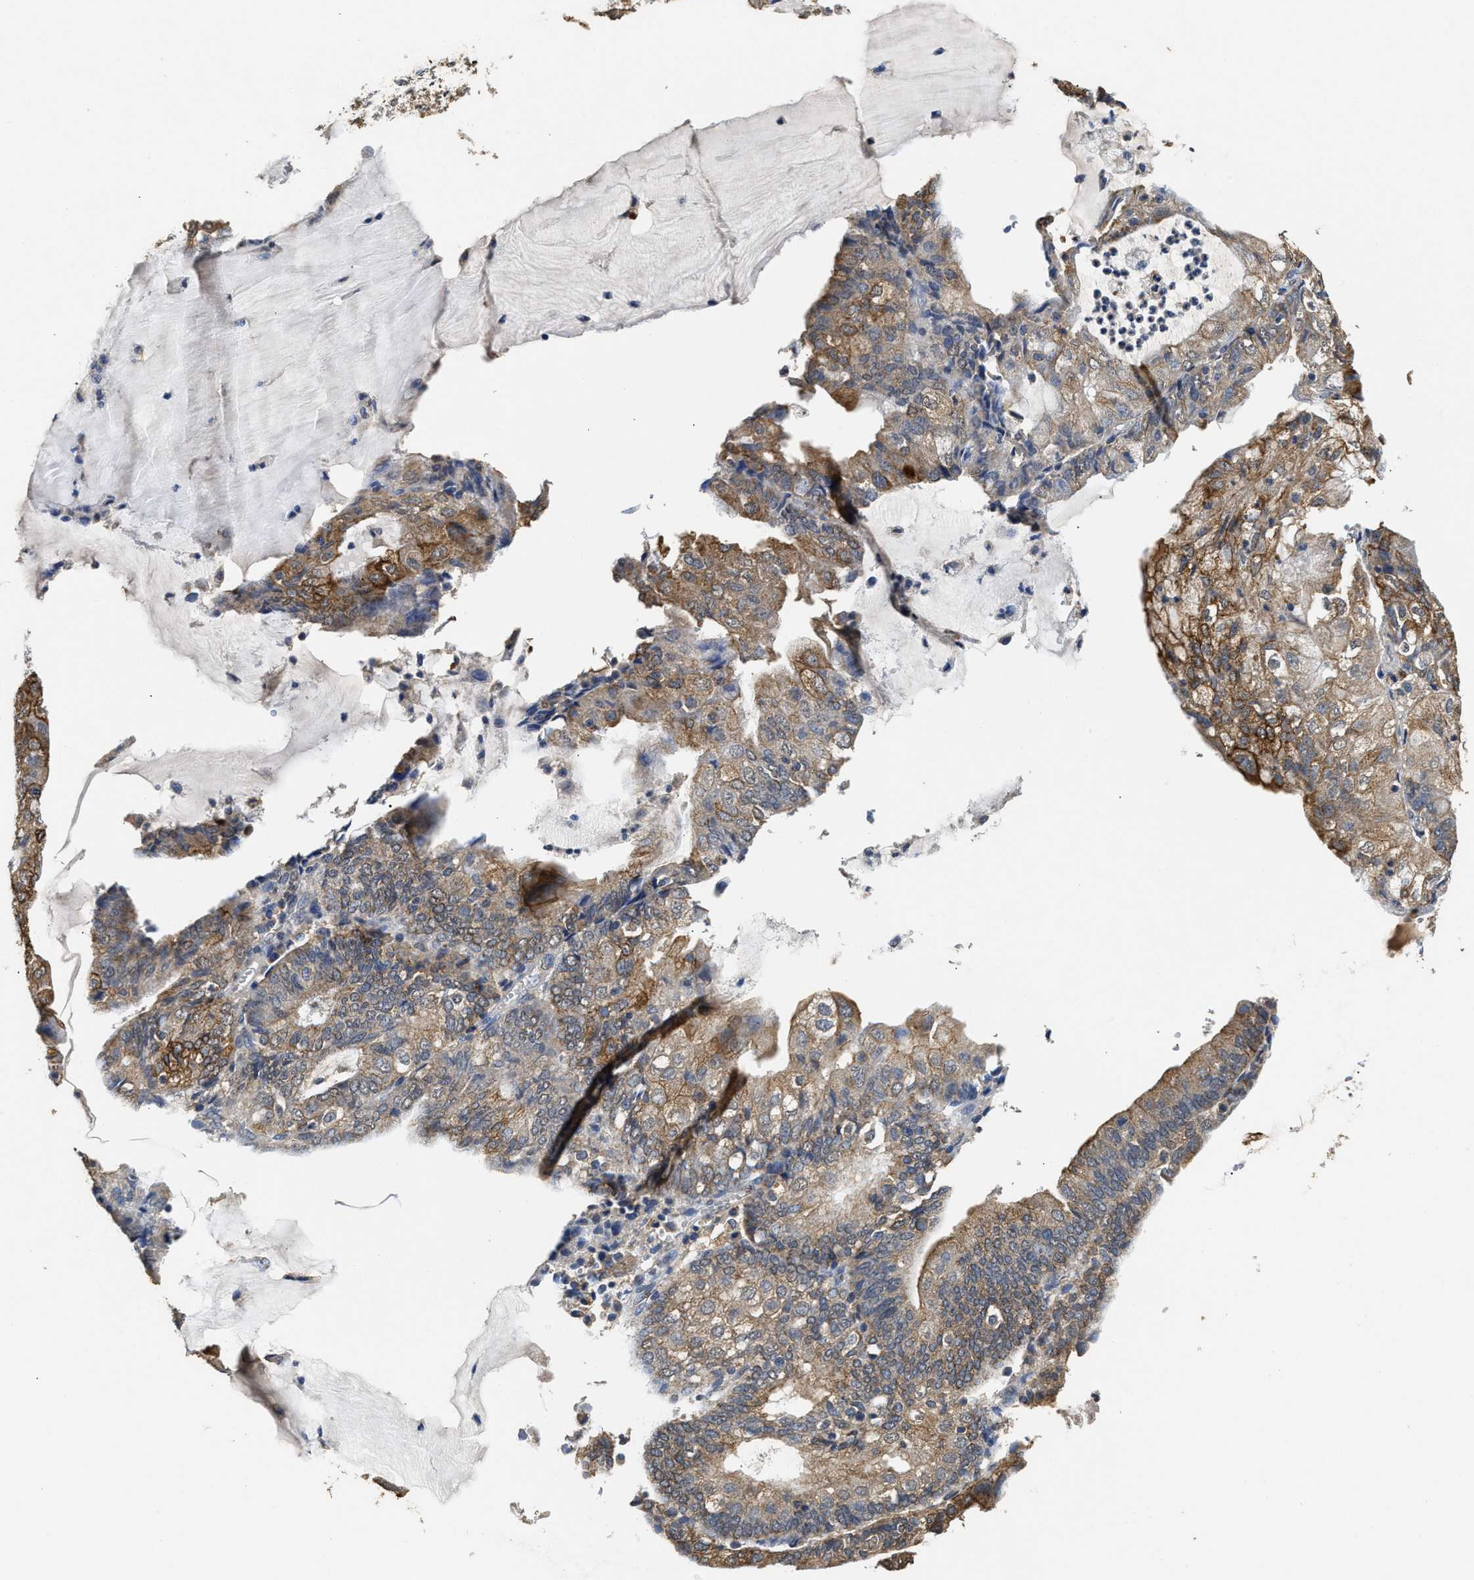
{"staining": {"intensity": "moderate", "quantity": ">75%", "location": "cytoplasmic/membranous"}, "tissue": "endometrial cancer", "cell_type": "Tumor cells", "image_type": "cancer", "snomed": [{"axis": "morphology", "description": "Adenocarcinoma, NOS"}, {"axis": "topography", "description": "Endometrium"}], "caption": "Brown immunohistochemical staining in endometrial cancer demonstrates moderate cytoplasmic/membranous expression in about >75% of tumor cells. (DAB = brown stain, brightfield microscopy at high magnification).", "gene": "CTNNA1", "patient": {"sex": "female", "age": 81}}